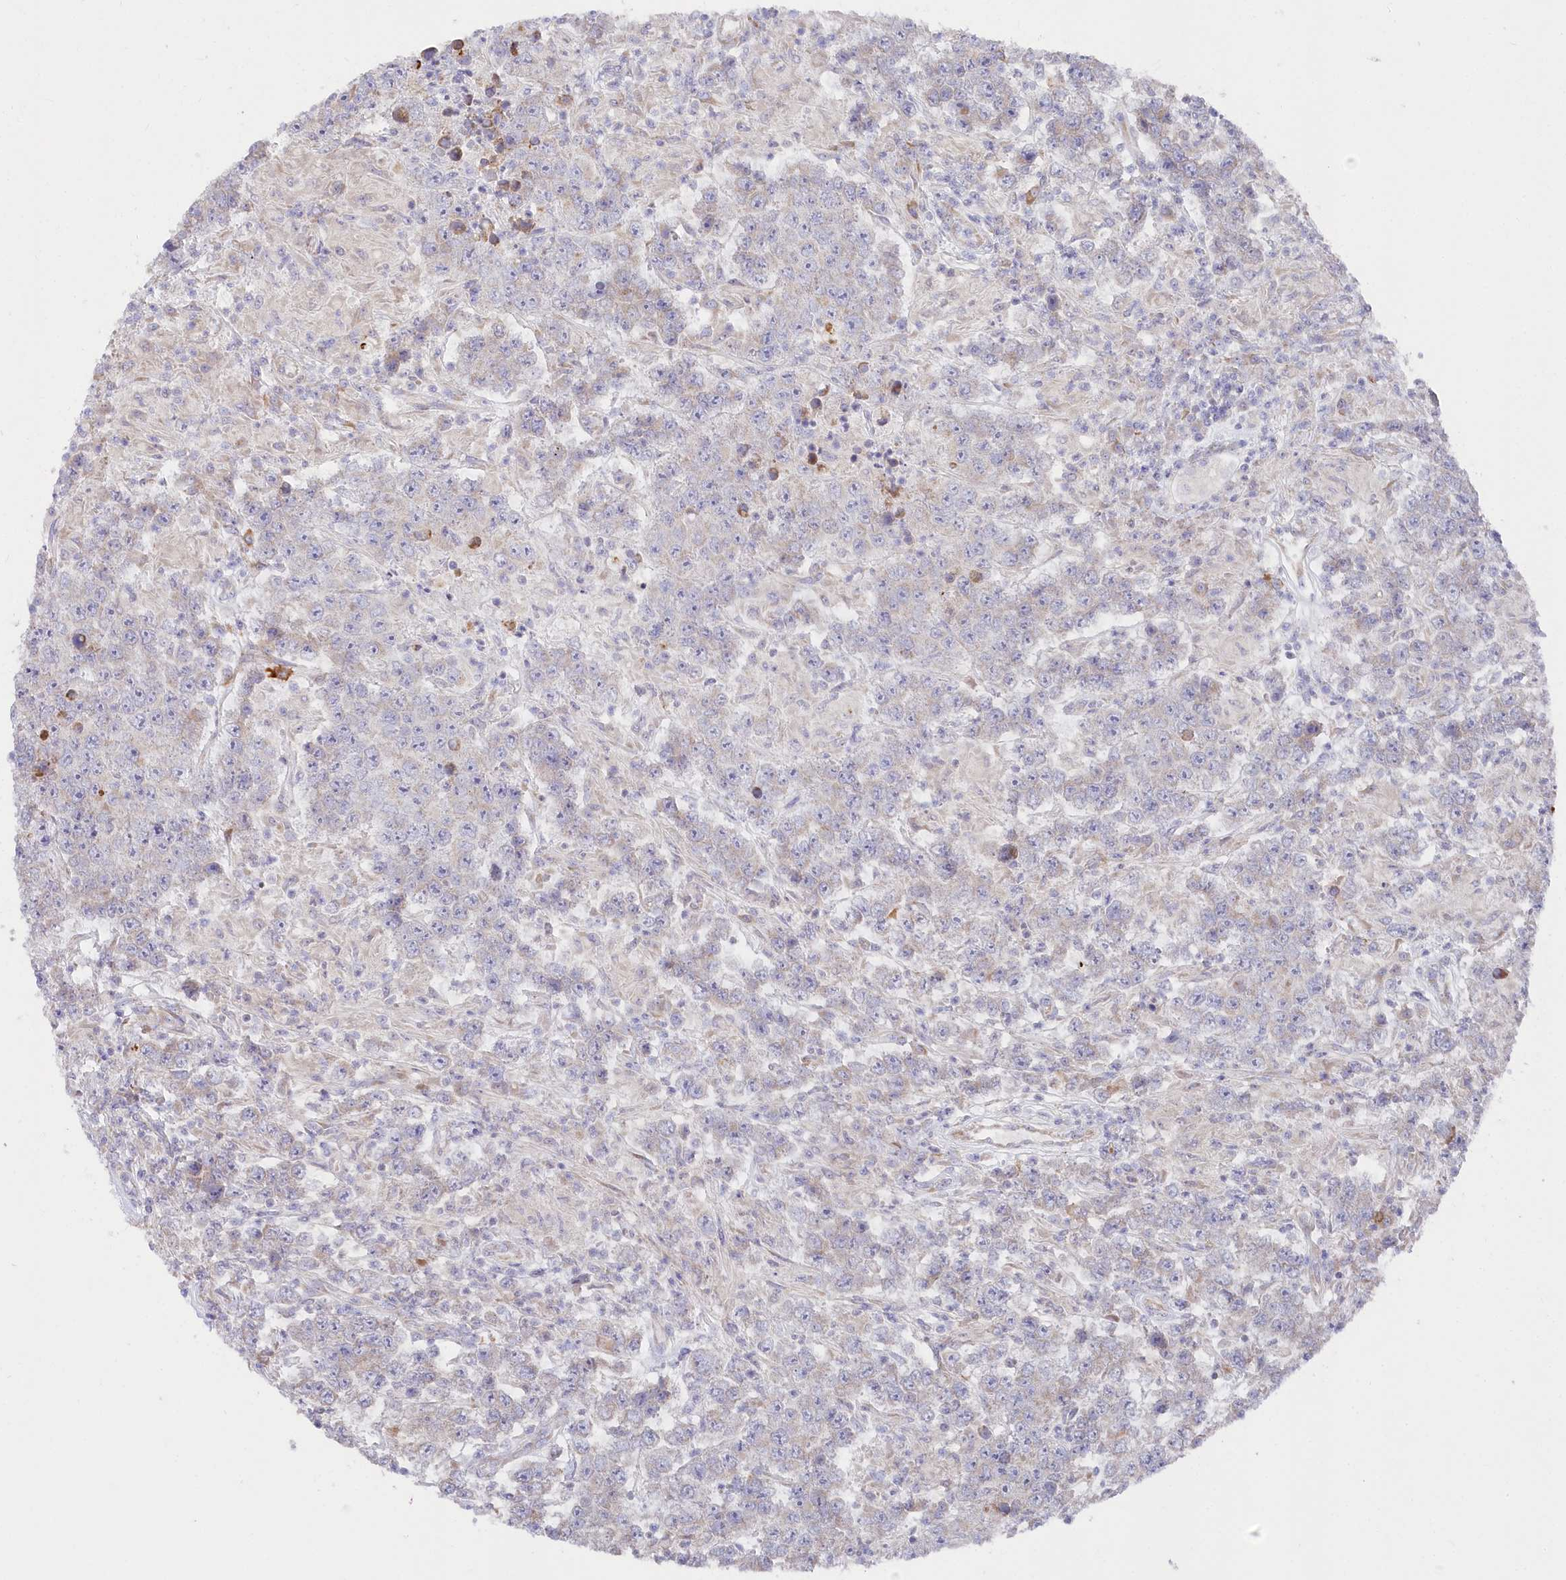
{"staining": {"intensity": "negative", "quantity": "none", "location": "none"}, "tissue": "testis cancer", "cell_type": "Tumor cells", "image_type": "cancer", "snomed": [{"axis": "morphology", "description": "Normal tissue, NOS"}, {"axis": "morphology", "description": "Urothelial carcinoma, High grade"}, {"axis": "morphology", "description": "Seminoma, NOS"}, {"axis": "morphology", "description": "Carcinoma, Embryonal, NOS"}, {"axis": "topography", "description": "Urinary bladder"}, {"axis": "topography", "description": "Testis"}], "caption": "High power microscopy image of an immunohistochemistry (IHC) micrograph of testis cancer, revealing no significant expression in tumor cells.", "gene": "POGLUT1", "patient": {"sex": "male", "age": 41}}